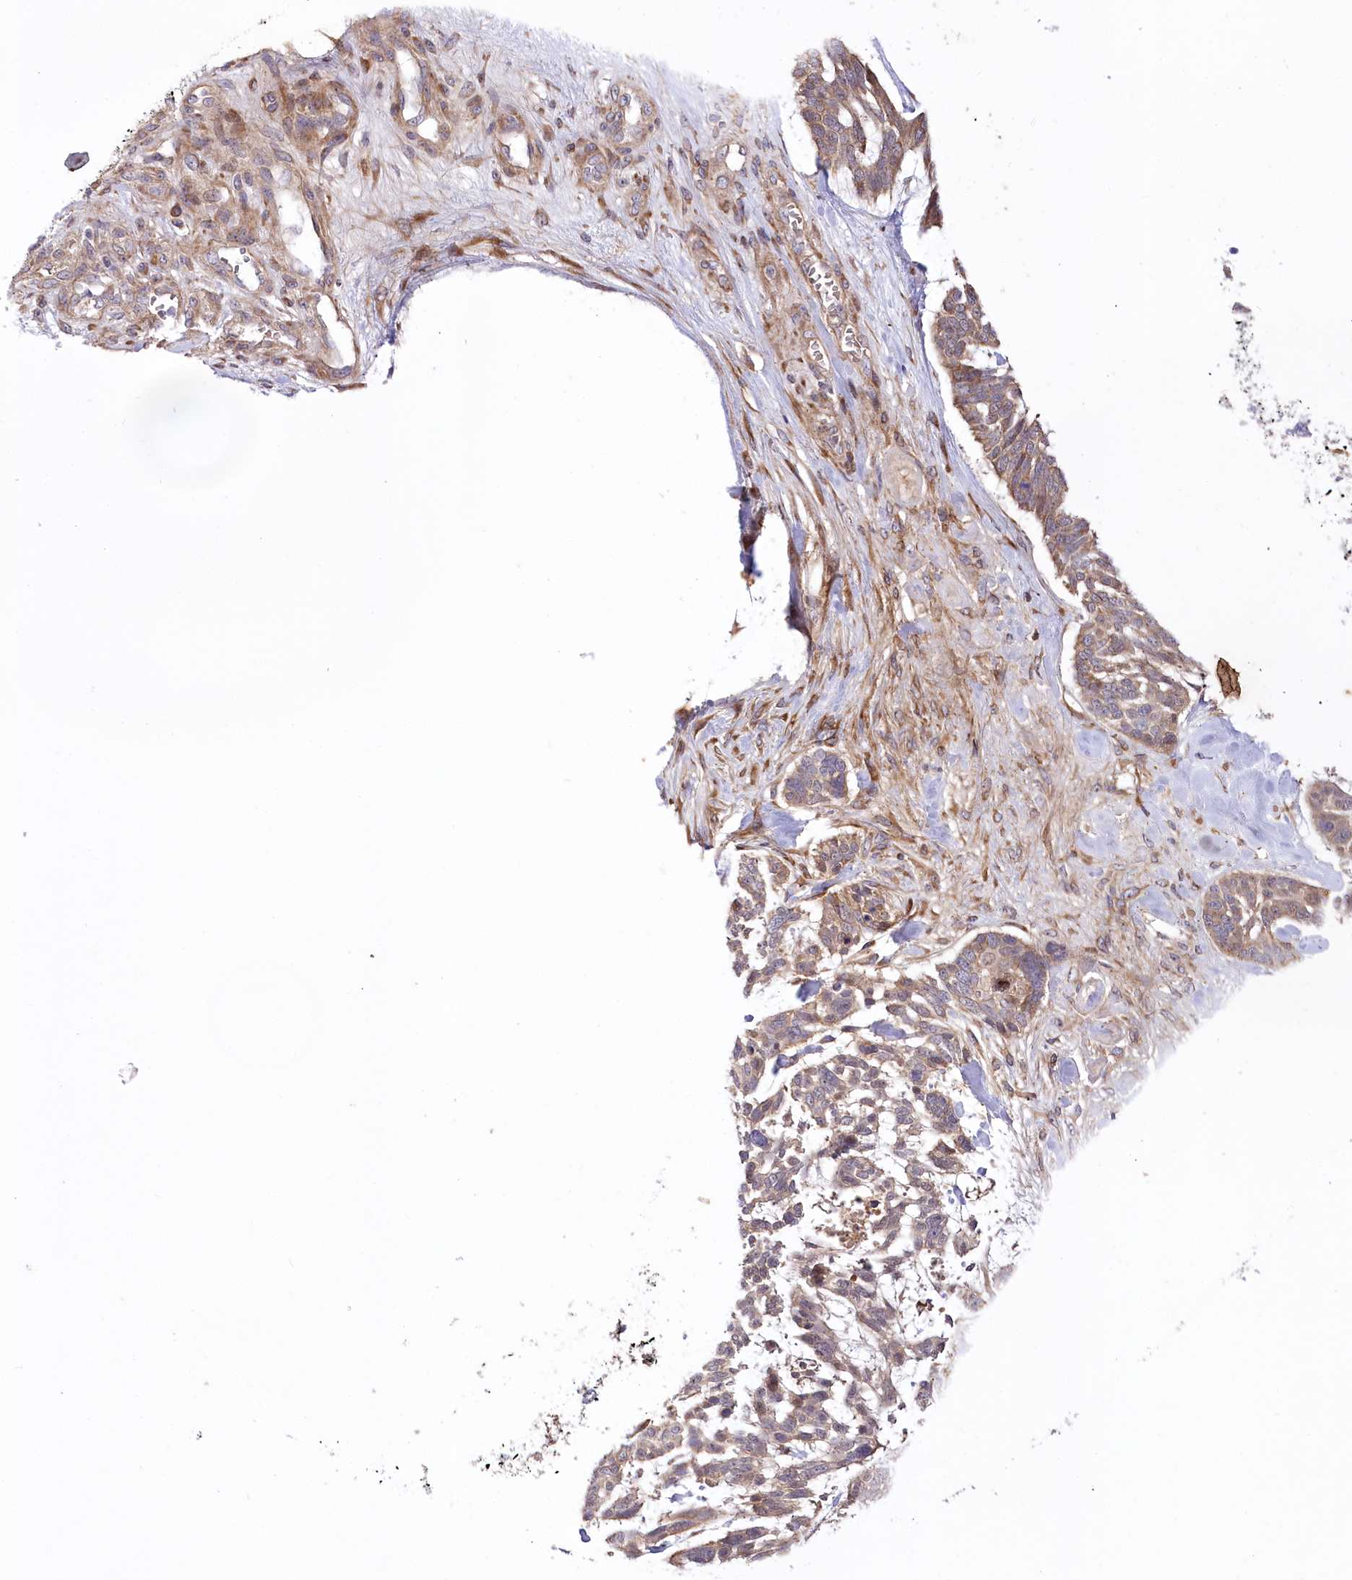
{"staining": {"intensity": "weak", "quantity": ">75%", "location": "cytoplasmic/membranous"}, "tissue": "skin cancer", "cell_type": "Tumor cells", "image_type": "cancer", "snomed": [{"axis": "morphology", "description": "Basal cell carcinoma"}, {"axis": "topography", "description": "Skin"}], "caption": "A micrograph showing weak cytoplasmic/membranous positivity in approximately >75% of tumor cells in skin cancer (basal cell carcinoma), as visualized by brown immunohistochemical staining.", "gene": "TRUB1", "patient": {"sex": "male", "age": 88}}